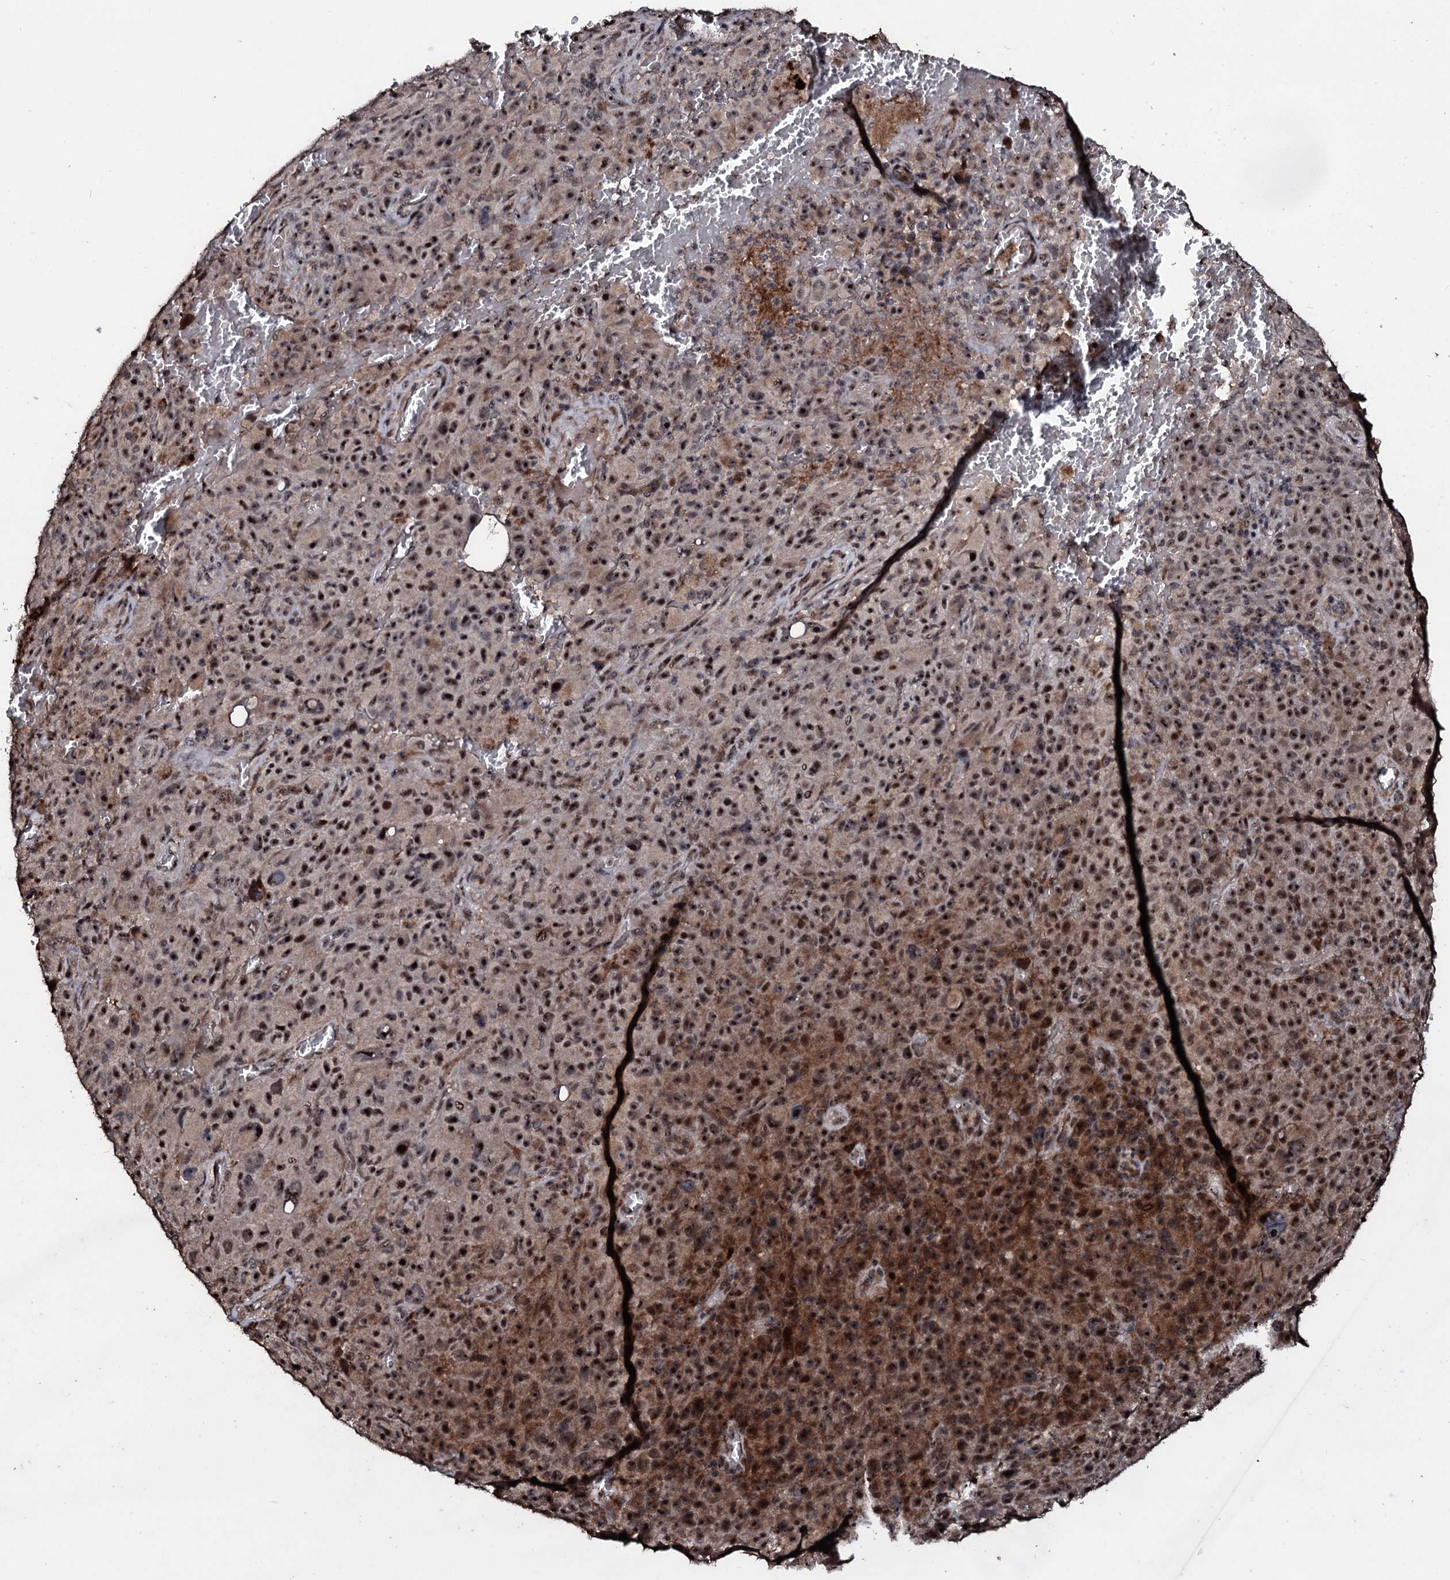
{"staining": {"intensity": "moderate", "quantity": ">75%", "location": "cytoplasmic/membranous,nuclear"}, "tissue": "melanoma", "cell_type": "Tumor cells", "image_type": "cancer", "snomed": [{"axis": "morphology", "description": "Malignant melanoma, NOS"}, {"axis": "topography", "description": "Skin"}], "caption": "Immunohistochemical staining of human melanoma demonstrates medium levels of moderate cytoplasmic/membranous and nuclear protein staining in approximately >75% of tumor cells.", "gene": "SUPT7L", "patient": {"sex": "female", "age": 82}}